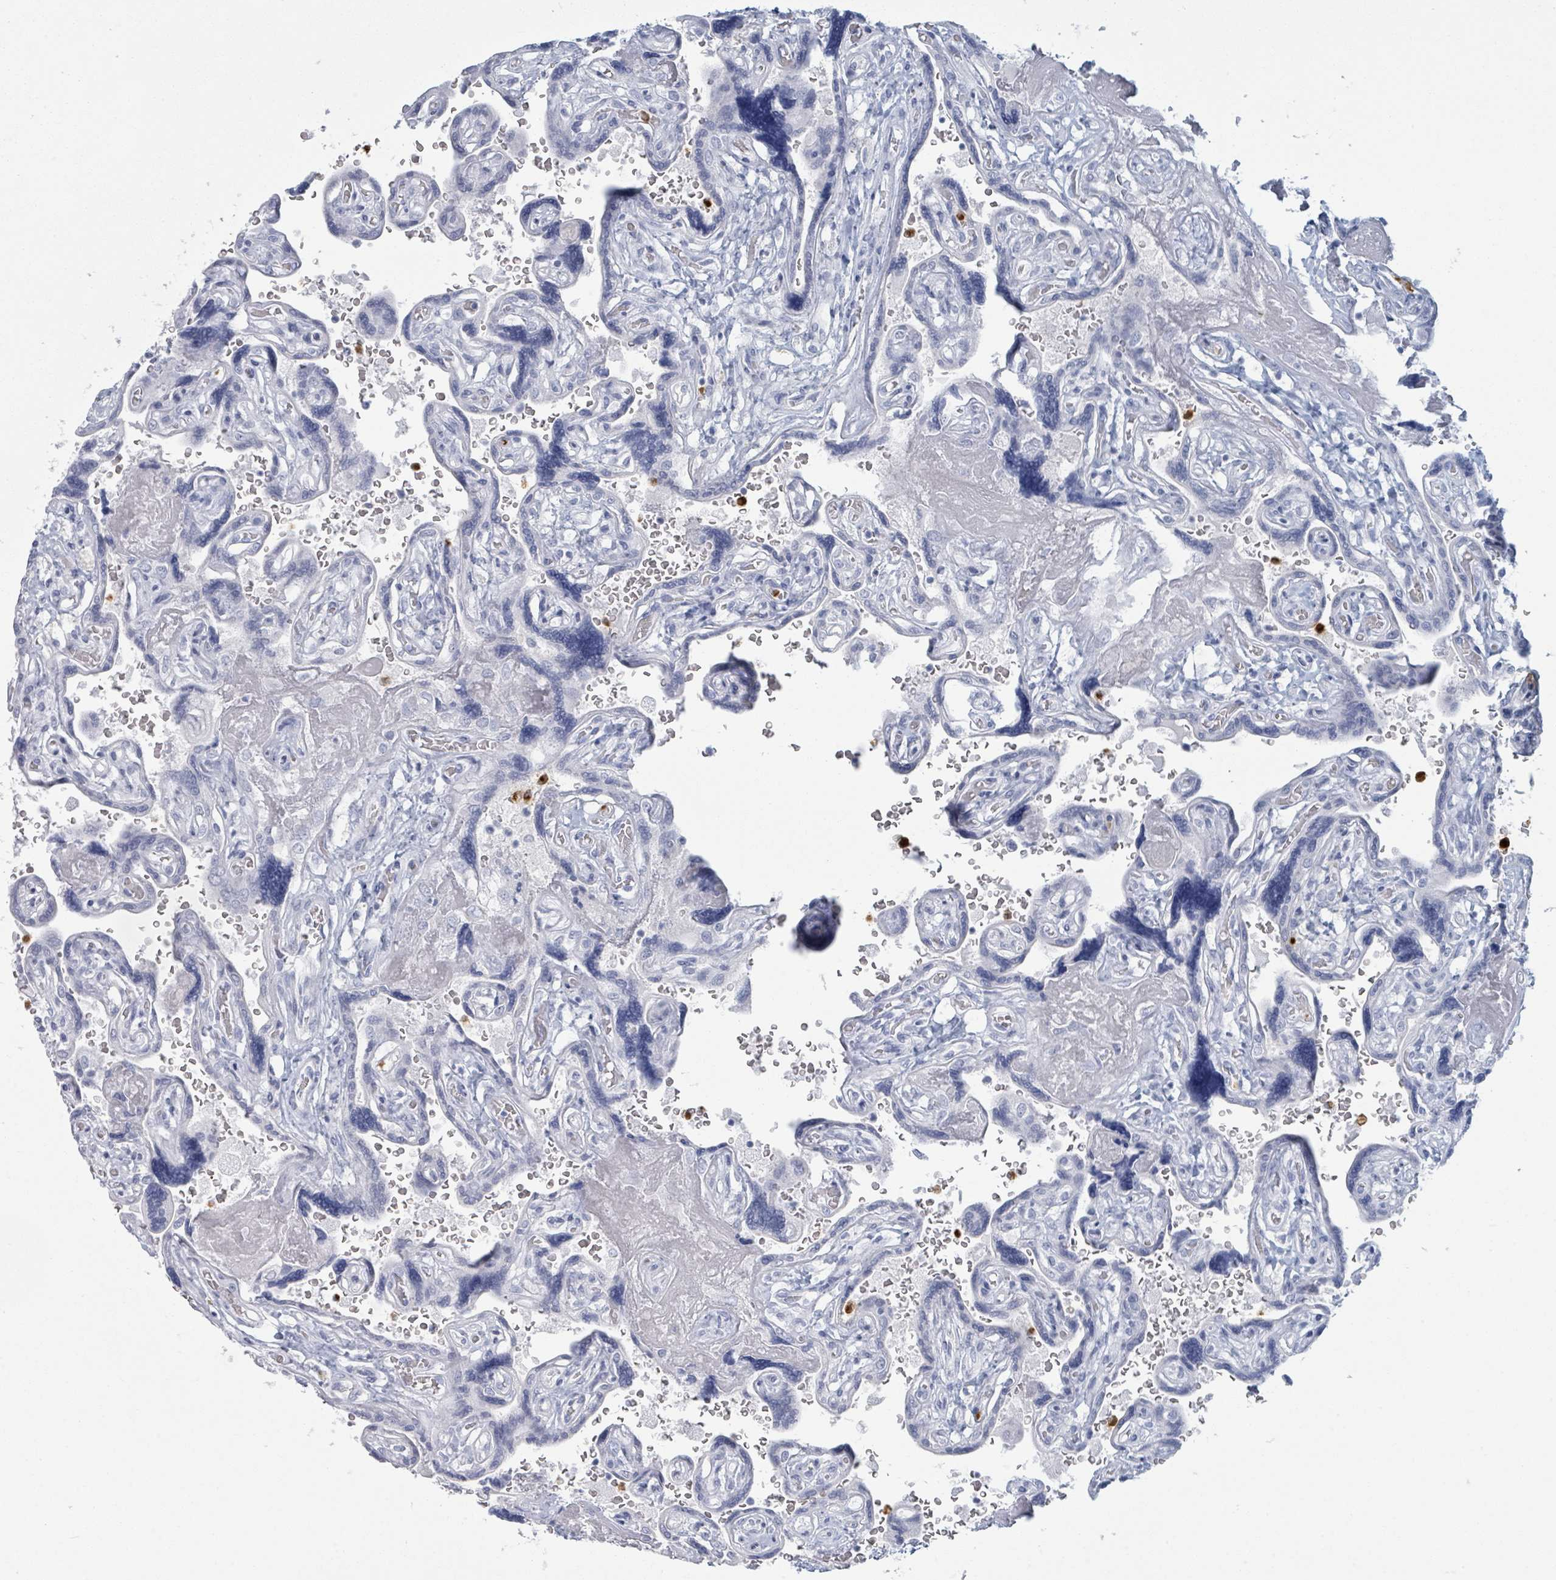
{"staining": {"intensity": "negative", "quantity": "none", "location": "none"}, "tissue": "placenta", "cell_type": "Decidual cells", "image_type": "normal", "snomed": [{"axis": "morphology", "description": "Normal tissue, NOS"}, {"axis": "topography", "description": "Placenta"}], "caption": "Micrograph shows no protein expression in decidual cells of unremarkable placenta.", "gene": "DEFA4", "patient": {"sex": "female", "age": 32}}